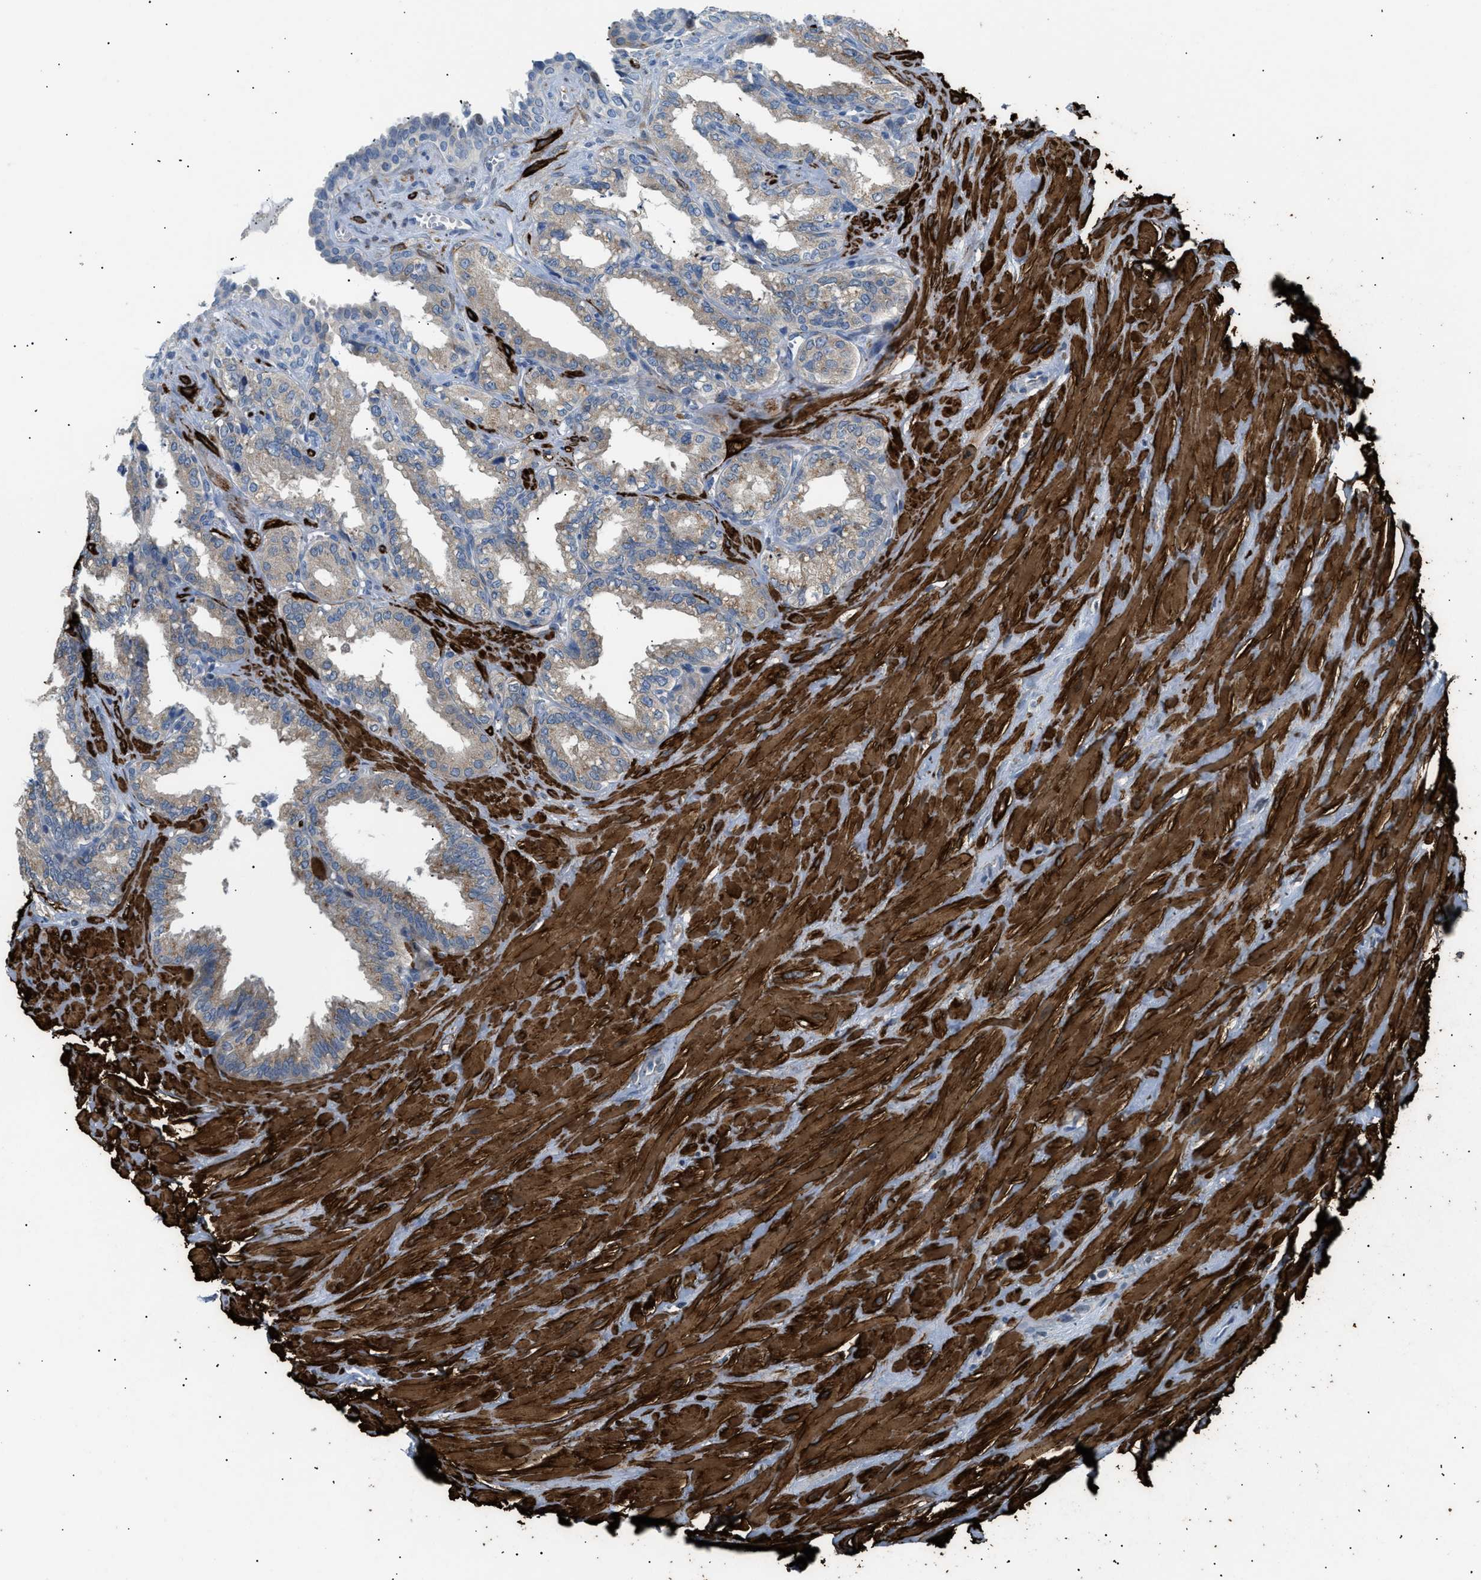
{"staining": {"intensity": "weak", "quantity": "<25%", "location": "cytoplasmic/membranous"}, "tissue": "seminal vesicle", "cell_type": "Glandular cells", "image_type": "normal", "snomed": [{"axis": "morphology", "description": "Normal tissue, NOS"}, {"axis": "topography", "description": "Seminal veicle"}], "caption": "A histopathology image of seminal vesicle stained for a protein reveals no brown staining in glandular cells.", "gene": "ICA1", "patient": {"sex": "male", "age": 64}}